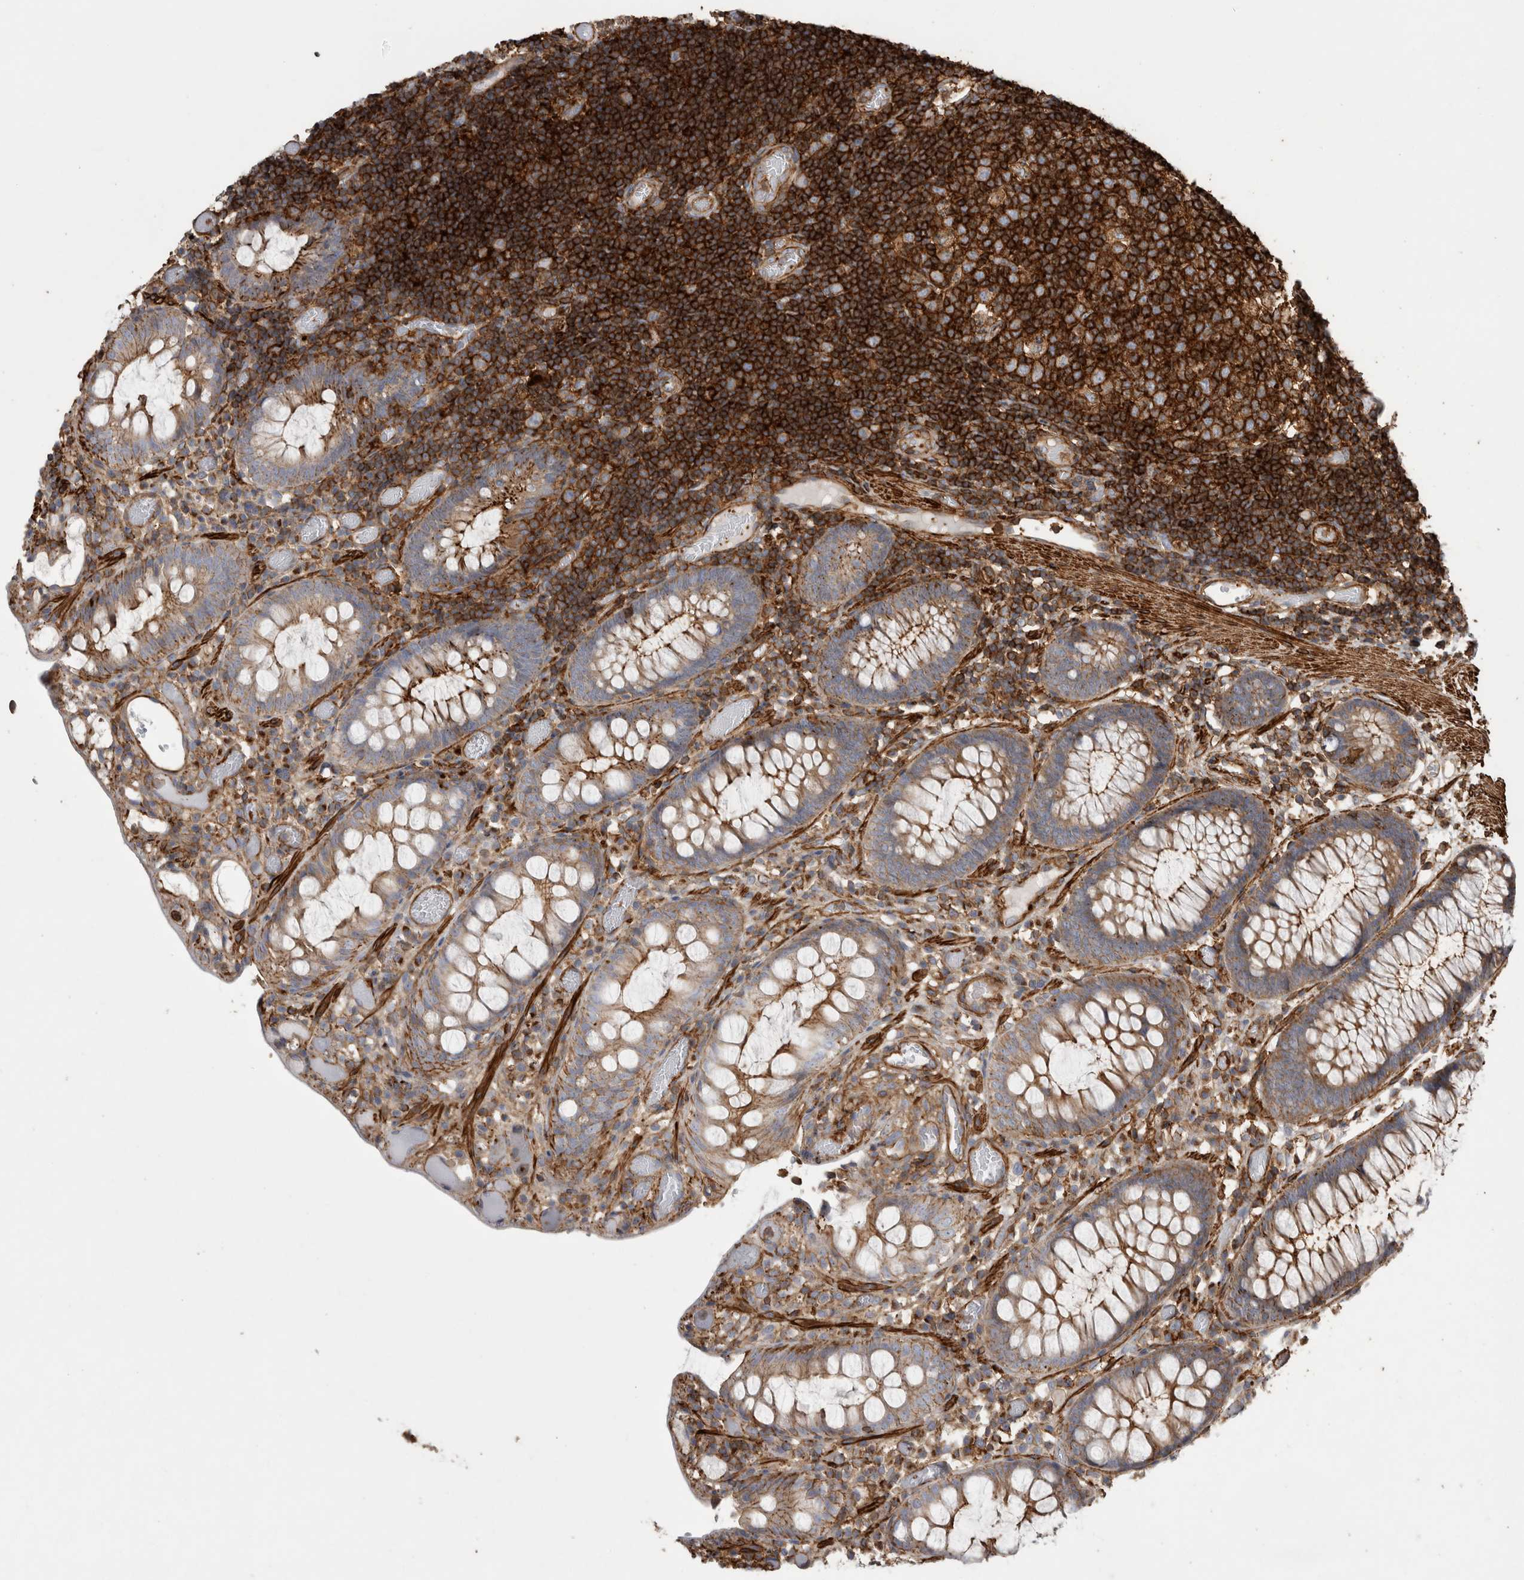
{"staining": {"intensity": "strong", "quantity": ">75%", "location": "cytoplasmic/membranous"}, "tissue": "colon", "cell_type": "Endothelial cells", "image_type": "normal", "snomed": [{"axis": "morphology", "description": "Normal tissue, NOS"}, {"axis": "topography", "description": "Colon"}], "caption": "Immunohistochemical staining of unremarkable human colon demonstrates strong cytoplasmic/membranous protein positivity in approximately >75% of endothelial cells. (DAB IHC with brightfield microscopy, high magnification).", "gene": "GPER1", "patient": {"sex": "male", "age": 14}}